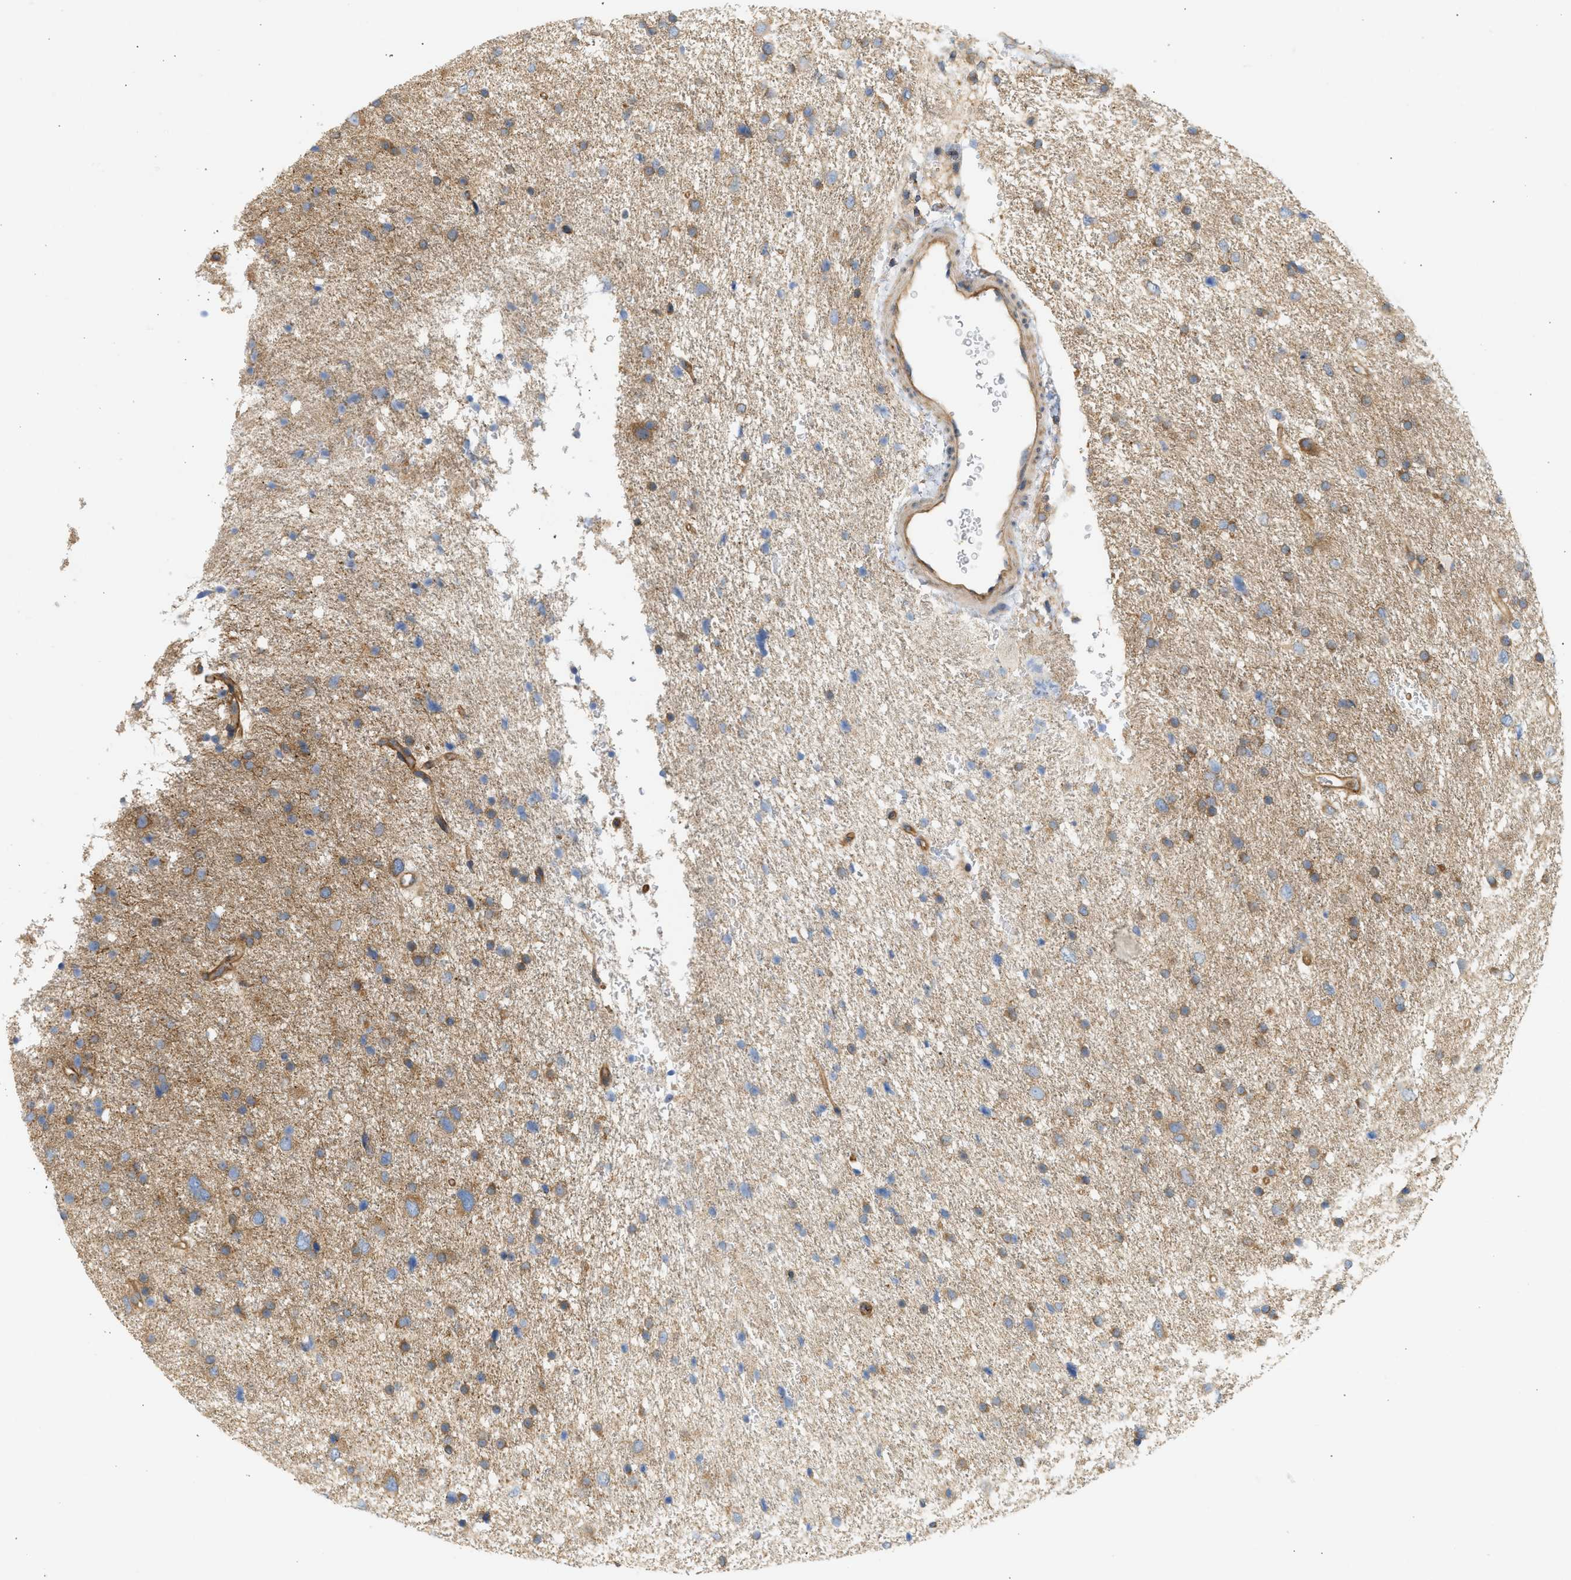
{"staining": {"intensity": "moderate", "quantity": ">75%", "location": "cytoplasmic/membranous"}, "tissue": "glioma", "cell_type": "Tumor cells", "image_type": "cancer", "snomed": [{"axis": "morphology", "description": "Glioma, malignant, Low grade"}, {"axis": "topography", "description": "Brain"}], "caption": "Protein staining by immunohistochemistry (IHC) reveals moderate cytoplasmic/membranous staining in about >75% of tumor cells in low-grade glioma (malignant).", "gene": "STRN", "patient": {"sex": "female", "age": 37}}